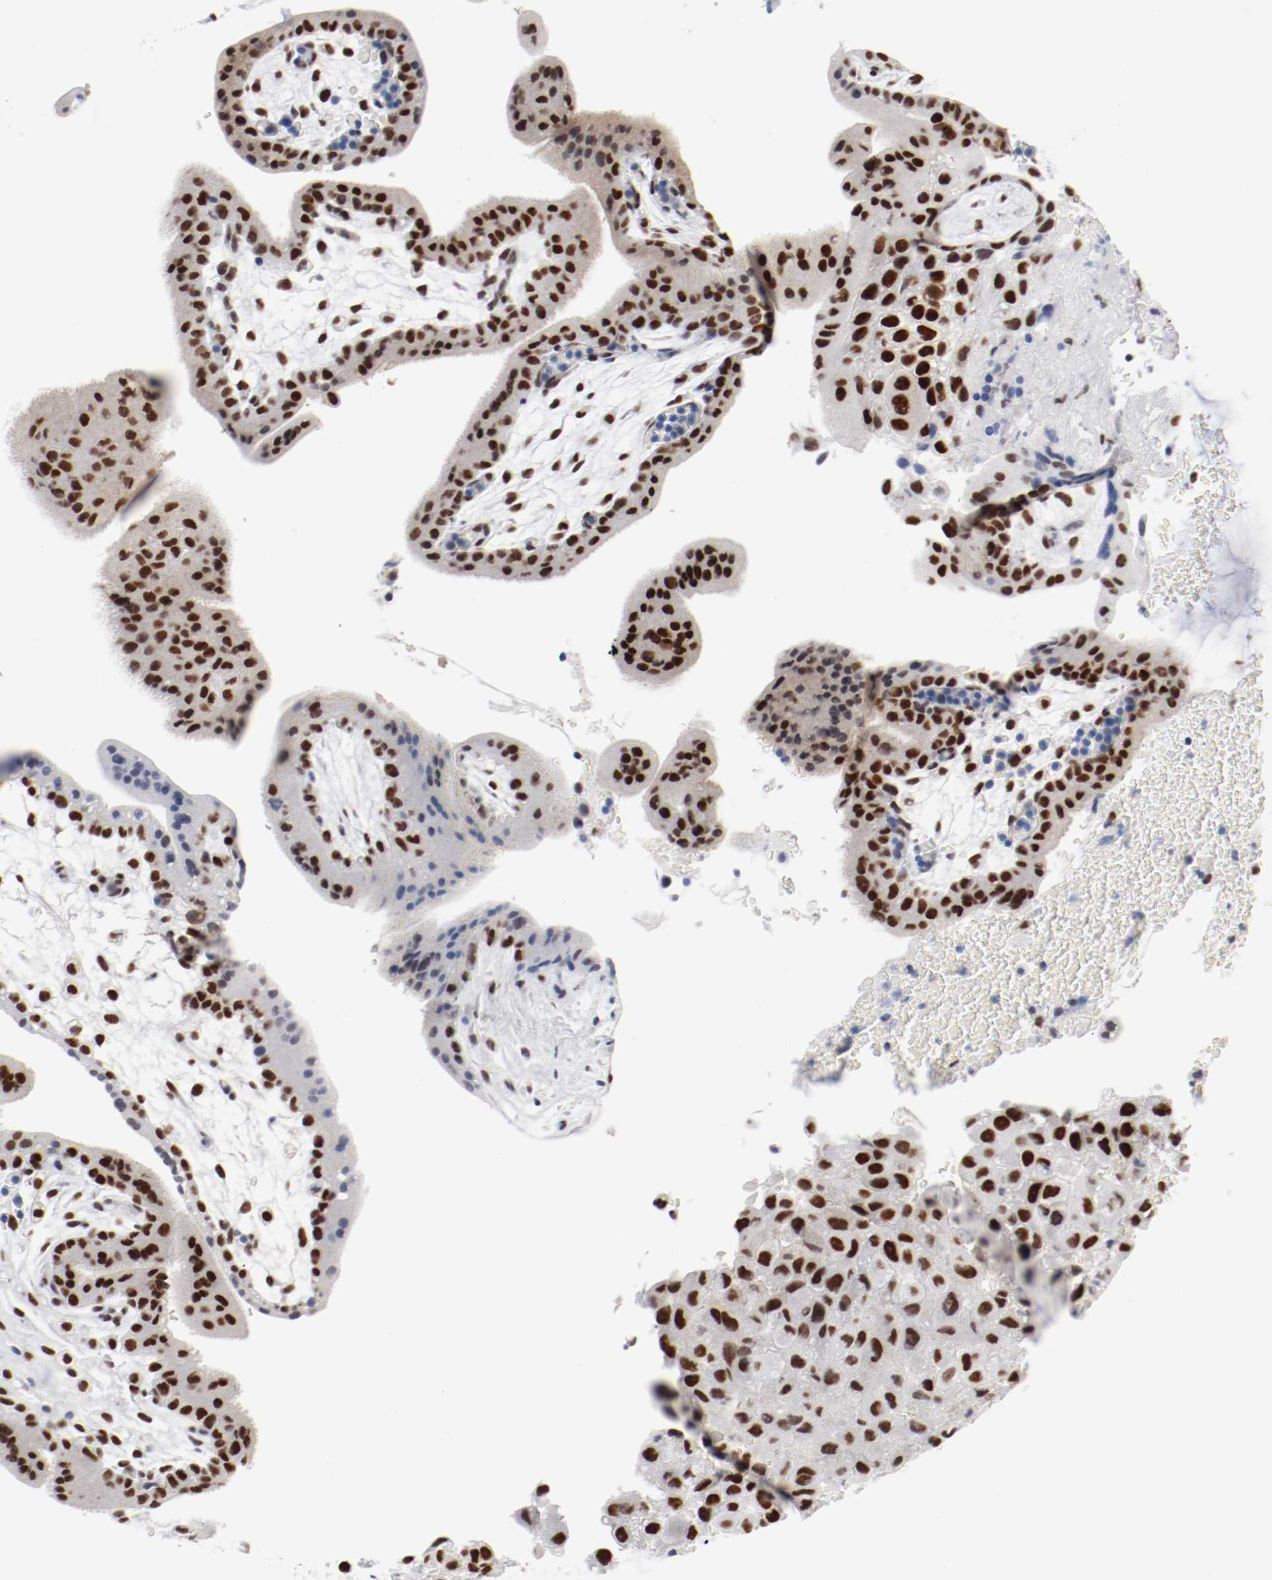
{"staining": {"intensity": "strong", "quantity": ">75%", "location": "nuclear"}, "tissue": "placenta", "cell_type": "Decidual cells", "image_type": "normal", "snomed": [{"axis": "morphology", "description": "Normal tissue, NOS"}, {"axis": "topography", "description": "Placenta"}], "caption": "Unremarkable placenta displays strong nuclear positivity in approximately >75% of decidual cells (DAB (3,3'-diaminobenzidine) = brown stain, brightfield microscopy at high magnification)..", "gene": "ARNT", "patient": {"sex": "female", "age": 35}}